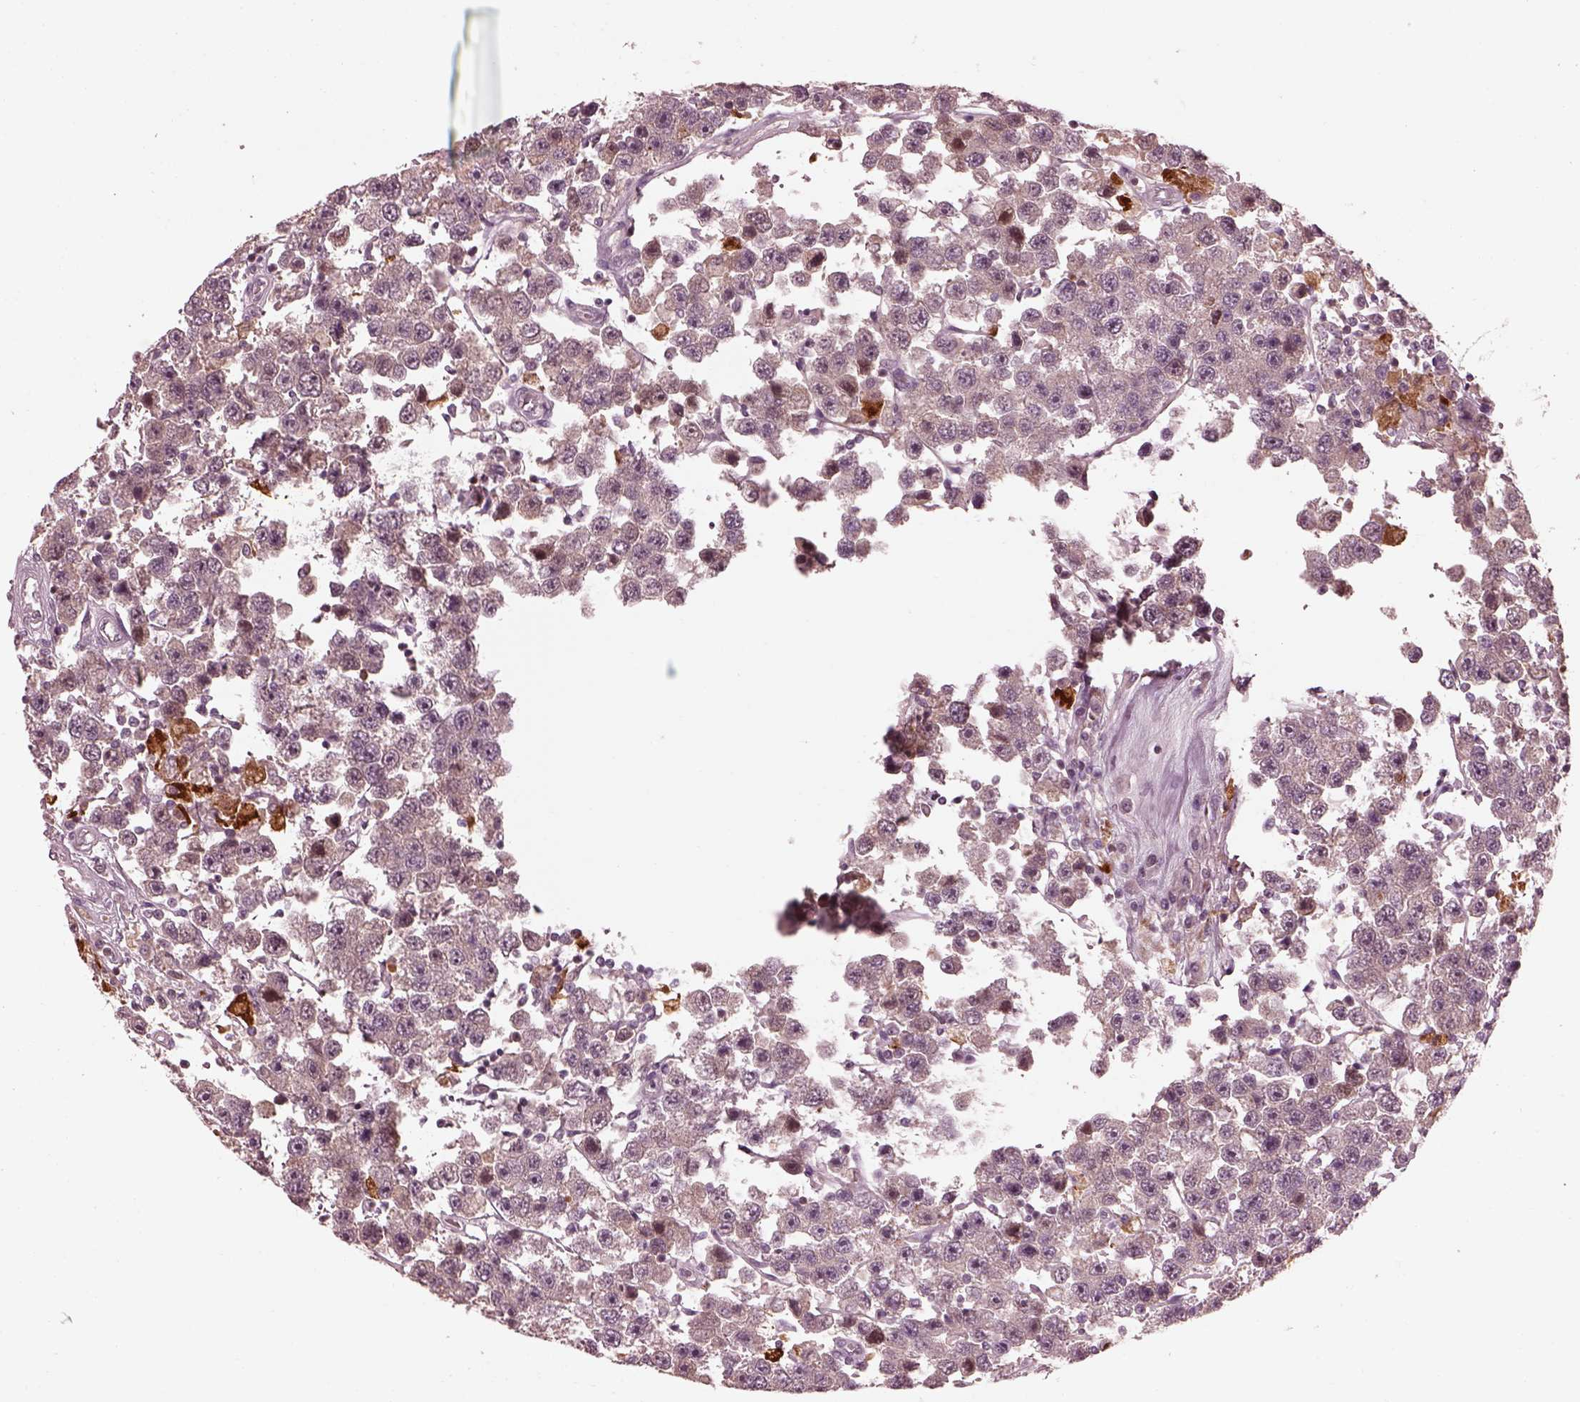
{"staining": {"intensity": "negative", "quantity": "none", "location": "none"}, "tissue": "testis cancer", "cell_type": "Tumor cells", "image_type": "cancer", "snomed": [{"axis": "morphology", "description": "Seminoma, NOS"}, {"axis": "topography", "description": "Testis"}], "caption": "Testis cancer stained for a protein using immunohistochemistry (IHC) displays no positivity tumor cells.", "gene": "EFEMP1", "patient": {"sex": "male", "age": 45}}